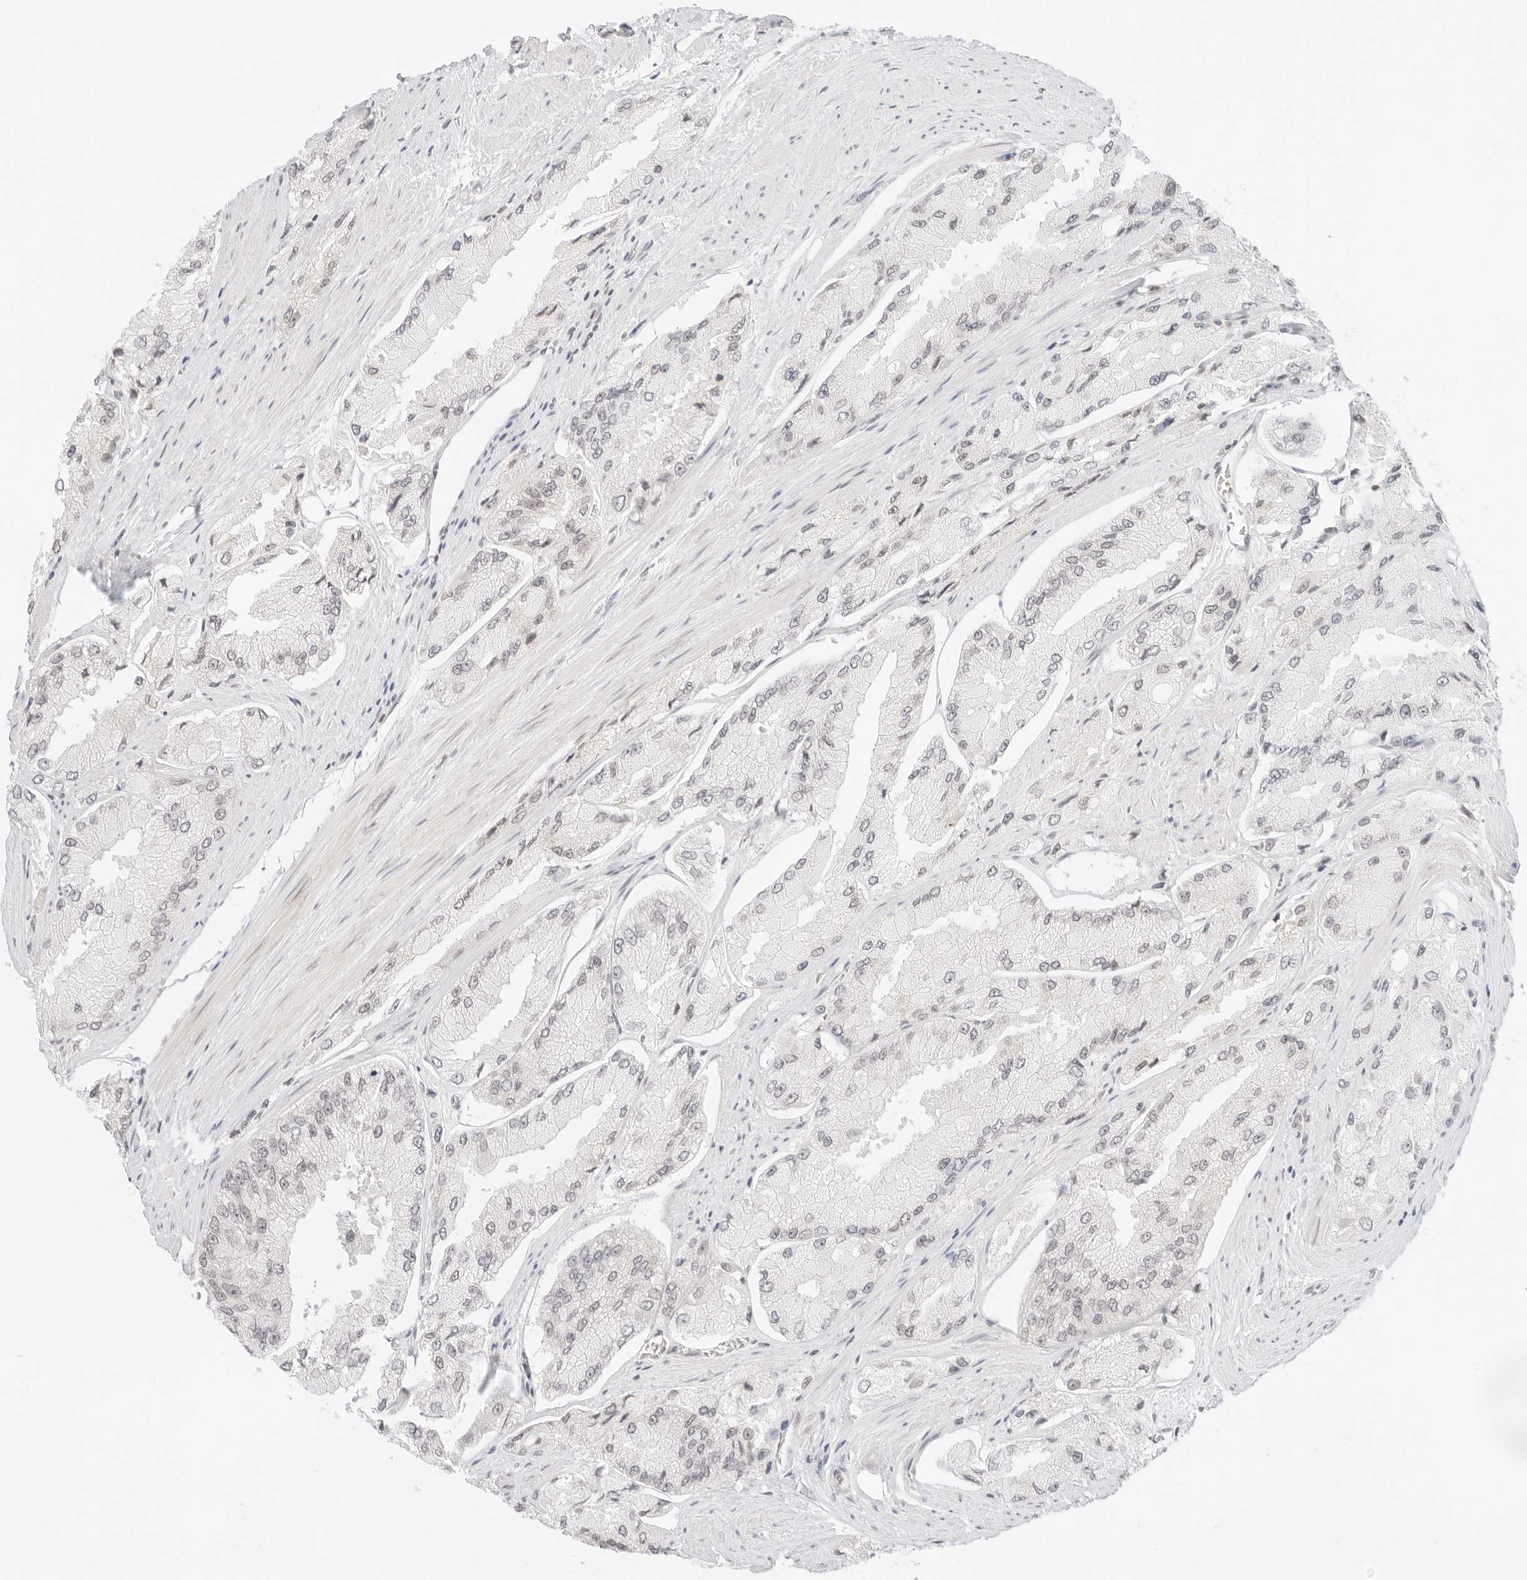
{"staining": {"intensity": "negative", "quantity": "none", "location": "none"}, "tissue": "prostate cancer", "cell_type": "Tumor cells", "image_type": "cancer", "snomed": [{"axis": "morphology", "description": "Adenocarcinoma, High grade"}, {"axis": "topography", "description": "Prostate"}], "caption": "This image is of prostate high-grade adenocarcinoma stained with immunohistochemistry (IHC) to label a protein in brown with the nuclei are counter-stained blue. There is no staining in tumor cells.", "gene": "GNAS", "patient": {"sex": "male", "age": 58}}